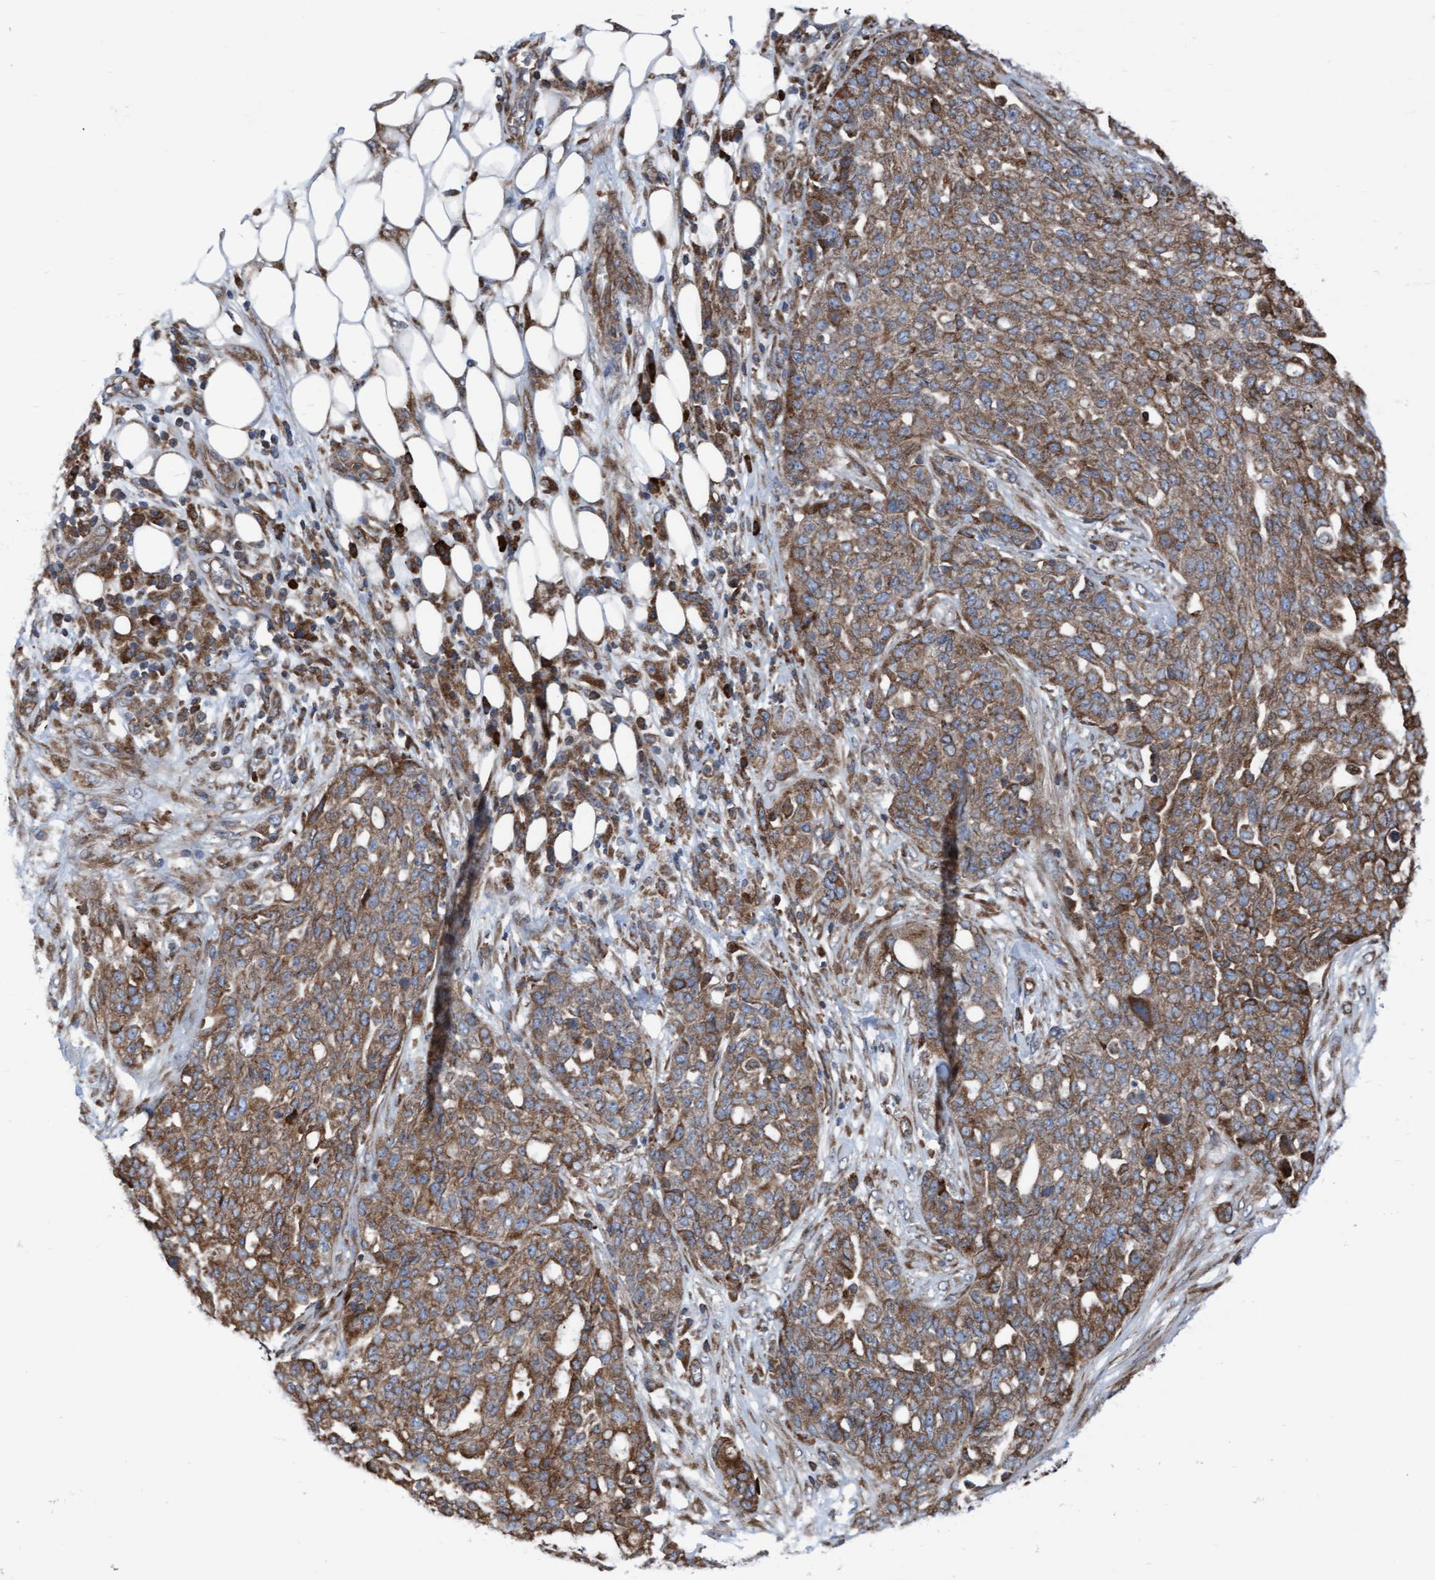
{"staining": {"intensity": "moderate", "quantity": ">75%", "location": "cytoplasmic/membranous"}, "tissue": "ovarian cancer", "cell_type": "Tumor cells", "image_type": "cancer", "snomed": [{"axis": "morphology", "description": "Cystadenocarcinoma, serous, NOS"}, {"axis": "topography", "description": "Soft tissue"}, {"axis": "topography", "description": "Ovary"}], "caption": "Human ovarian cancer (serous cystadenocarcinoma) stained for a protein (brown) demonstrates moderate cytoplasmic/membranous positive staining in about >75% of tumor cells.", "gene": "RAP1GAP2", "patient": {"sex": "female", "age": 57}}